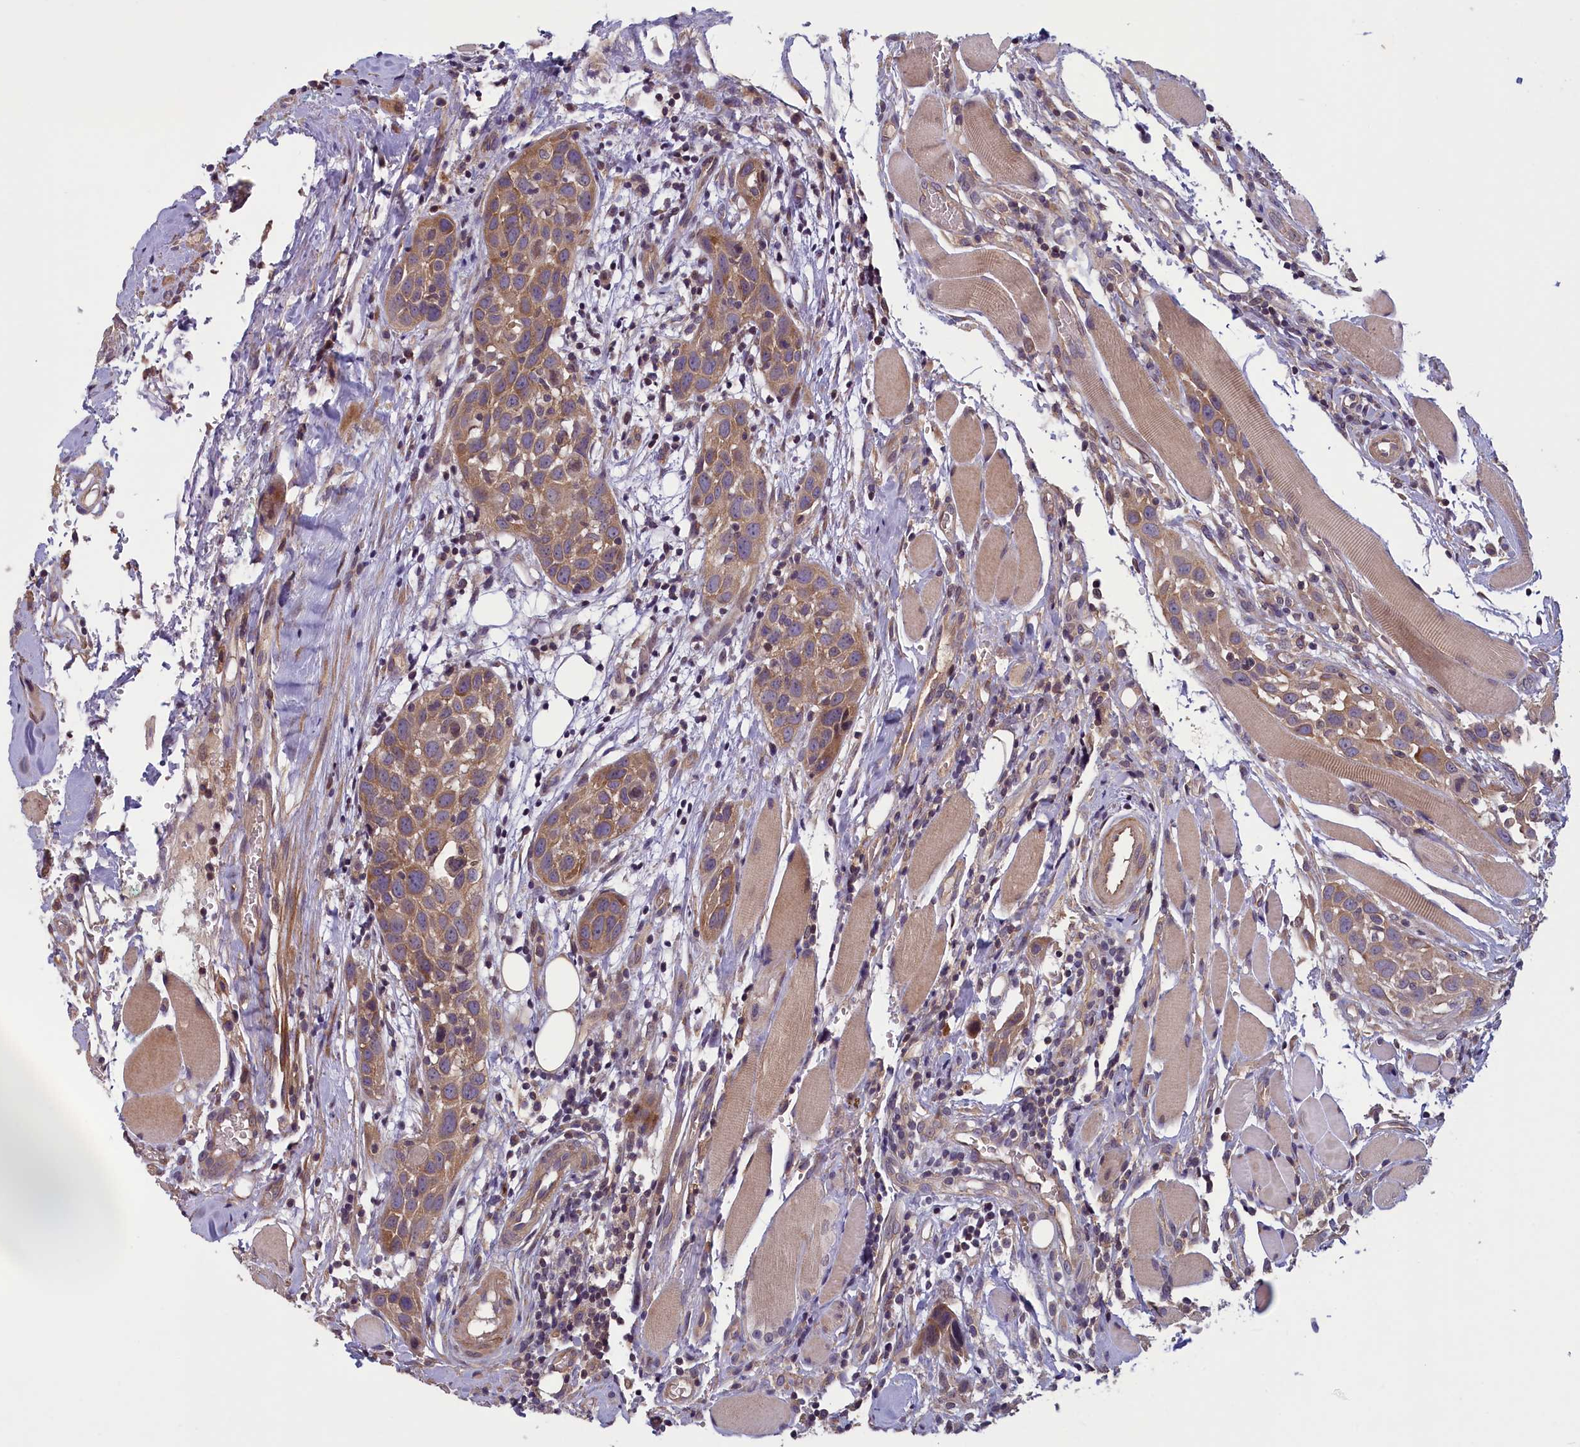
{"staining": {"intensity": "moderate", "quantity": ">75%", "location": "cytoplasmic/membranous"}, "tissue": "head and neck cancer", "cell_type": "Tumor cells", "image_type": "cancer", "snomed": [{"axis": "morphology", "description": "Squamous cell carcinoma, NOS"}, {"axis": "topography", "description": "Oral tissue"}, {"axis": "topography", "description": "Head-Neck"}], "caption": "There is medium levels of moderate cytoplasmic/membranous positivity in tumor cells of head and neck cancer, as demonstrated by immunohistochemical staining (brown color).", "gene": "NUDT6", "patient": {"sex": "female", "age": 50}}